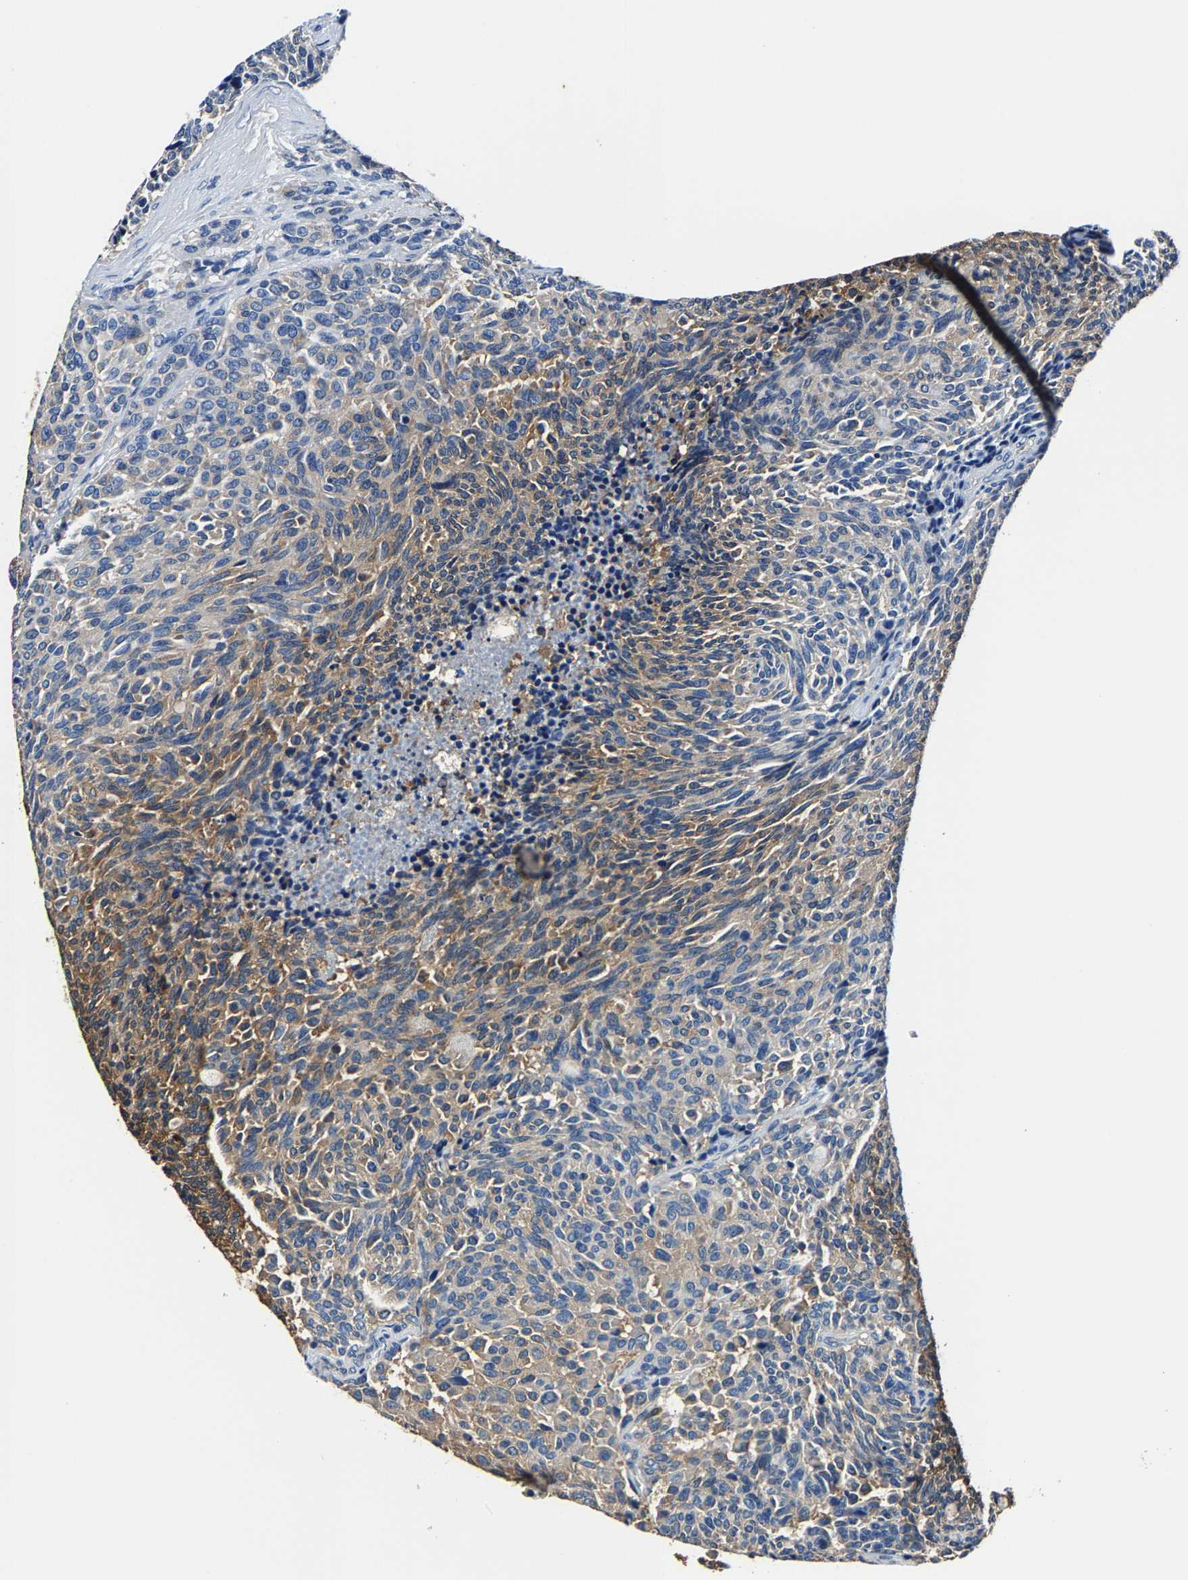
{"staining": {"intensity": "moderate", "quantity": "25%-75%", "location": "cytoplasmic/membranous"}, "tissue": "carcinoid", "cell_type": "Tumor cells", "image_type": "cancer", "snomed": [{"axis": "morphology", "description": "Carcinoid, malignant, NOS"}, {"axis": "topography", "description": "Pancreas"}], "caption": "Immunohistochemistry image of human carcinoid stained for a protein (brown), which reveals medium levels of moderate cytoplasmic/membranous expression in approximately 25%-75% of tumor cells.", "gene": "ALDOB", "patient": {"sex": "female", "age": 54}}